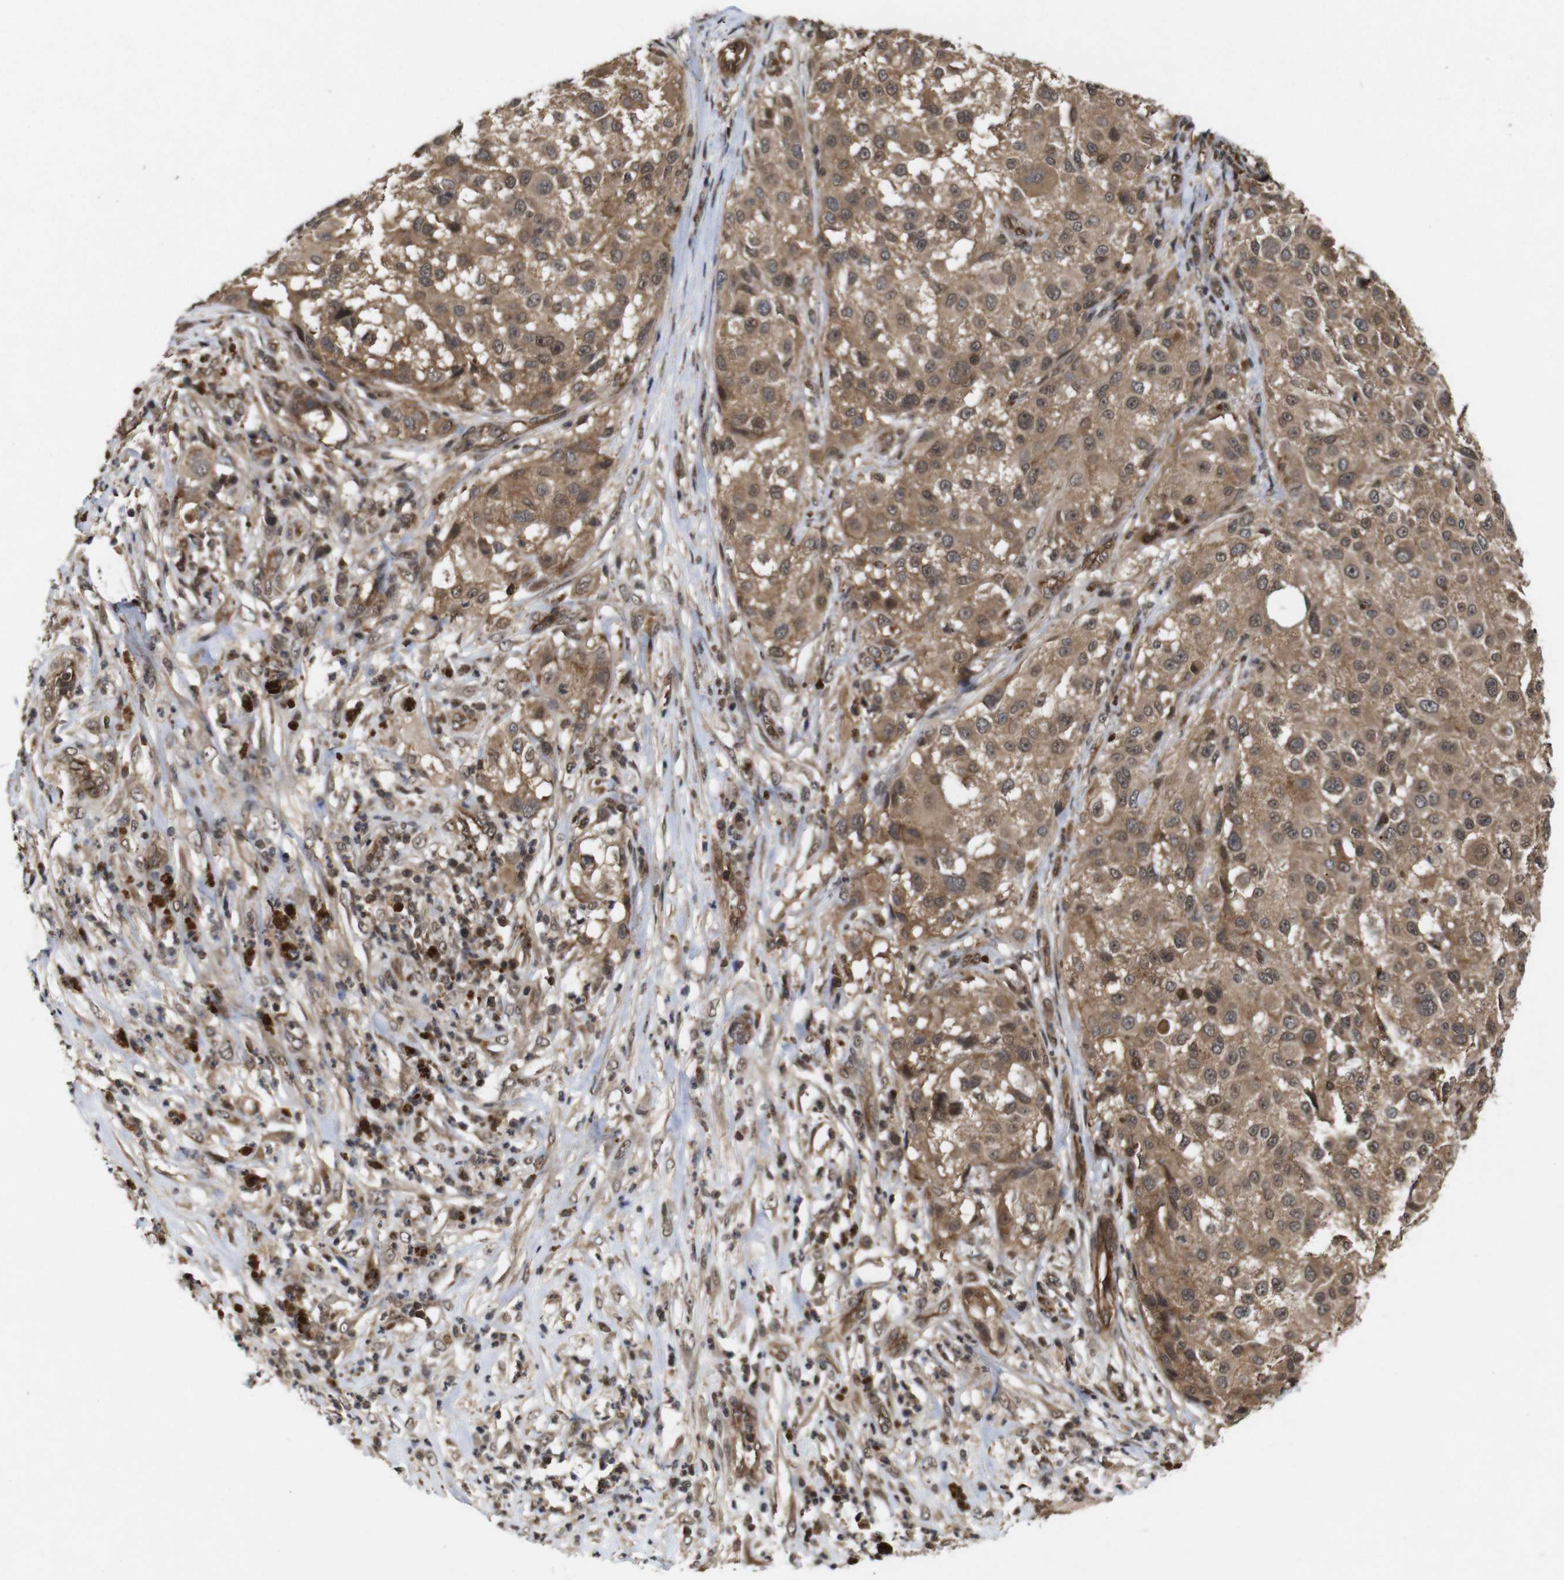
{"staining": {"intensity": "moderate", "quantity": ">75%", "location": "cytoplasmic/membranous"}, "tissue": "melanoma", "cell_type": "Tumor cells", "image_type": "cancer", "snomed": [{"axis": "morphology", "description": "Necrosis, NOS"}, {"axis": "morphology", "description": "Malignant melanoma, NOS"}, {"axis": "topography", "description": "Skin"}], "caption": "Malignant melanoma was stained to show a protein in brown. There is medium levels of moderate cytoplasmic/membranous expression in about >75% of tumor cells. (IHC, brightfield microscopy, high magnification).", "gene": "NANOS1", "patient": {"sex": "female", "age": 87}}